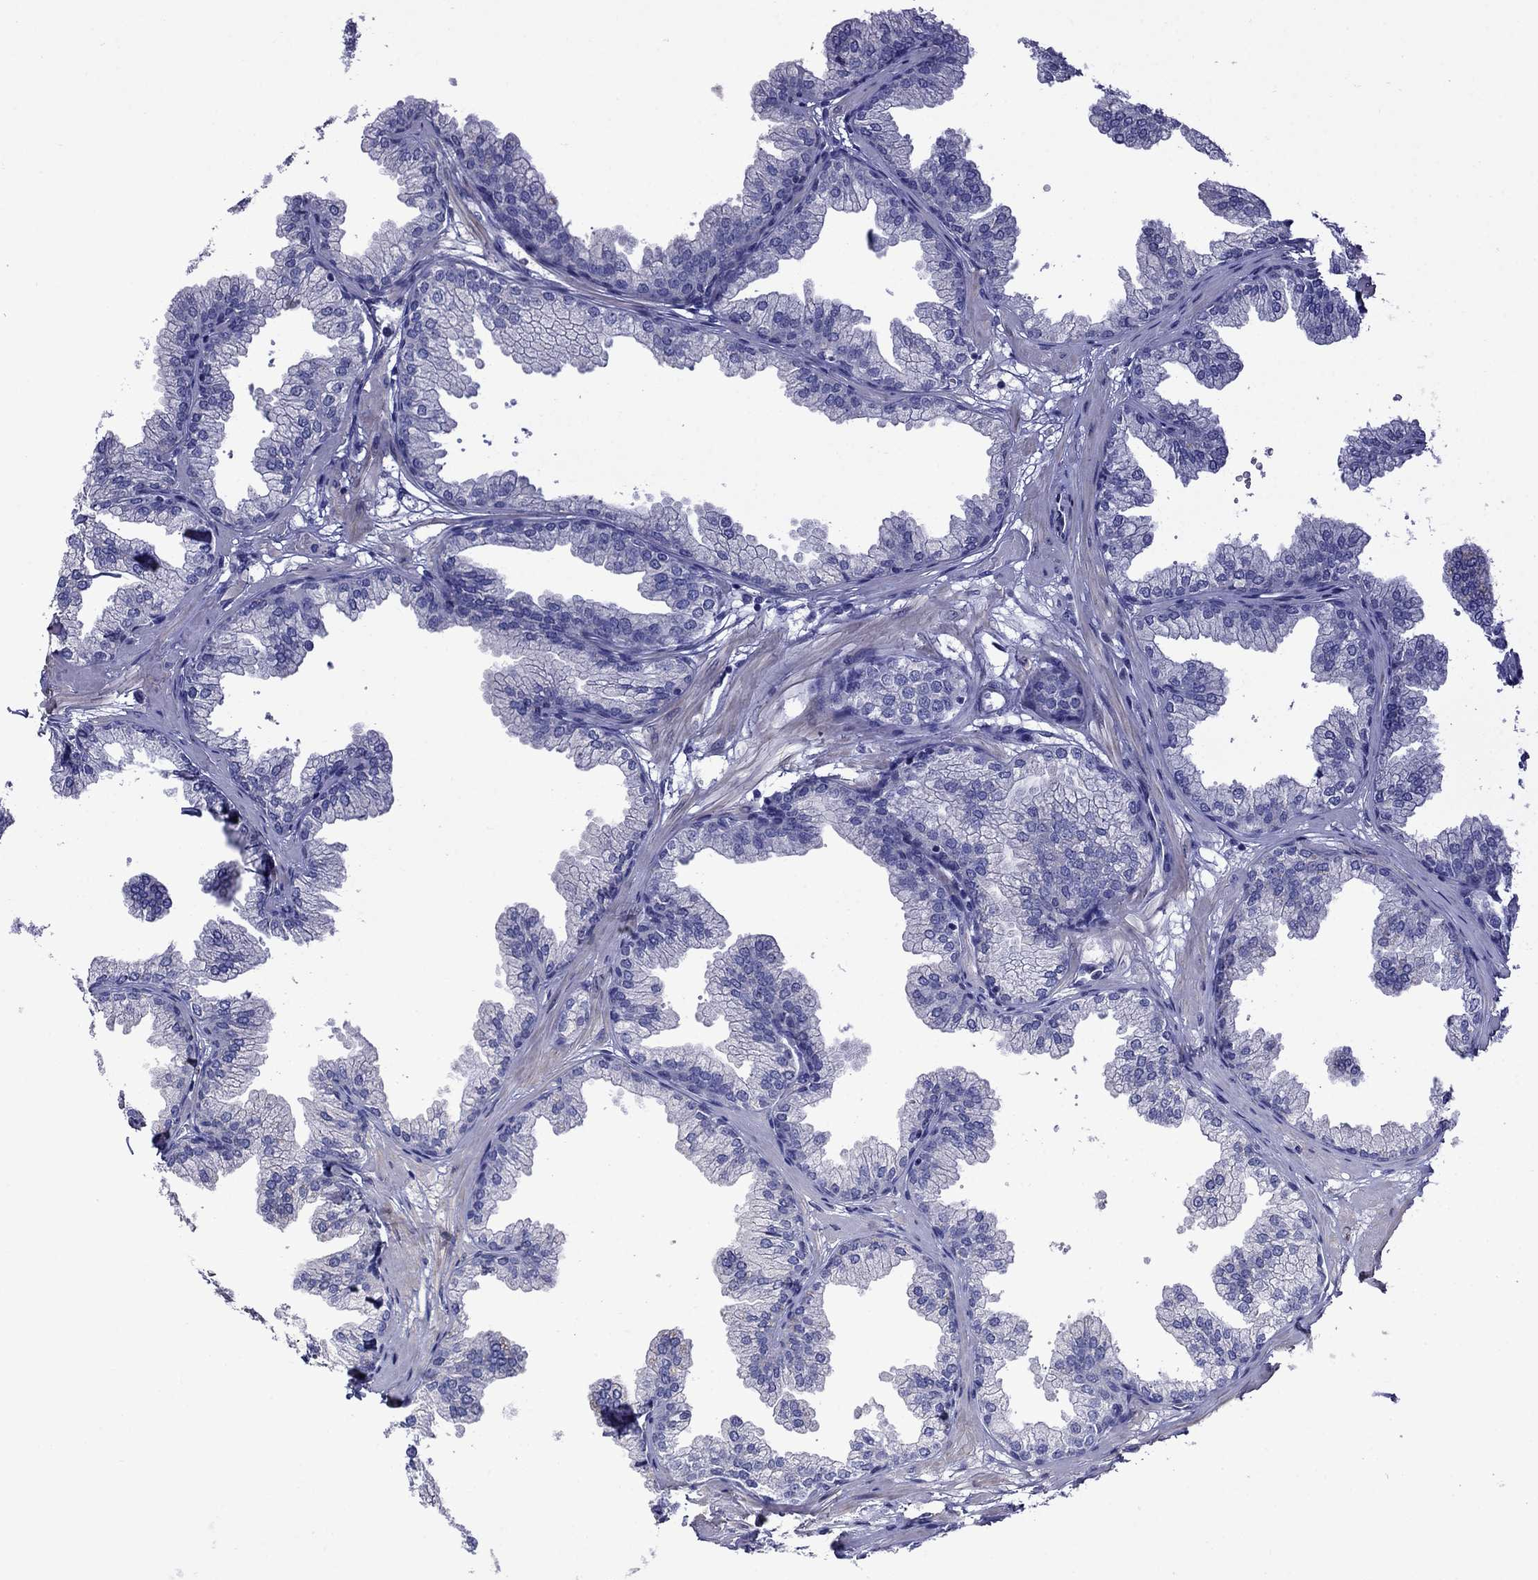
{"staining": {"intensity": "negative", "quantity": "none", "location": "none"}, "tissue": "prostate", "cell_type": "Glandular cells", "image_type": "normal", "snomed": [{"axis": "morphology", "description": "Normal tissue, NOS"}, {"axis": "topography", "description": "Prostate"}], "caption": "There is no significant expression in glandular cells of prostate. Nuclei are stained in blue.", "gene": "STAR", "patient": {"sex": "male", "age": 37}}